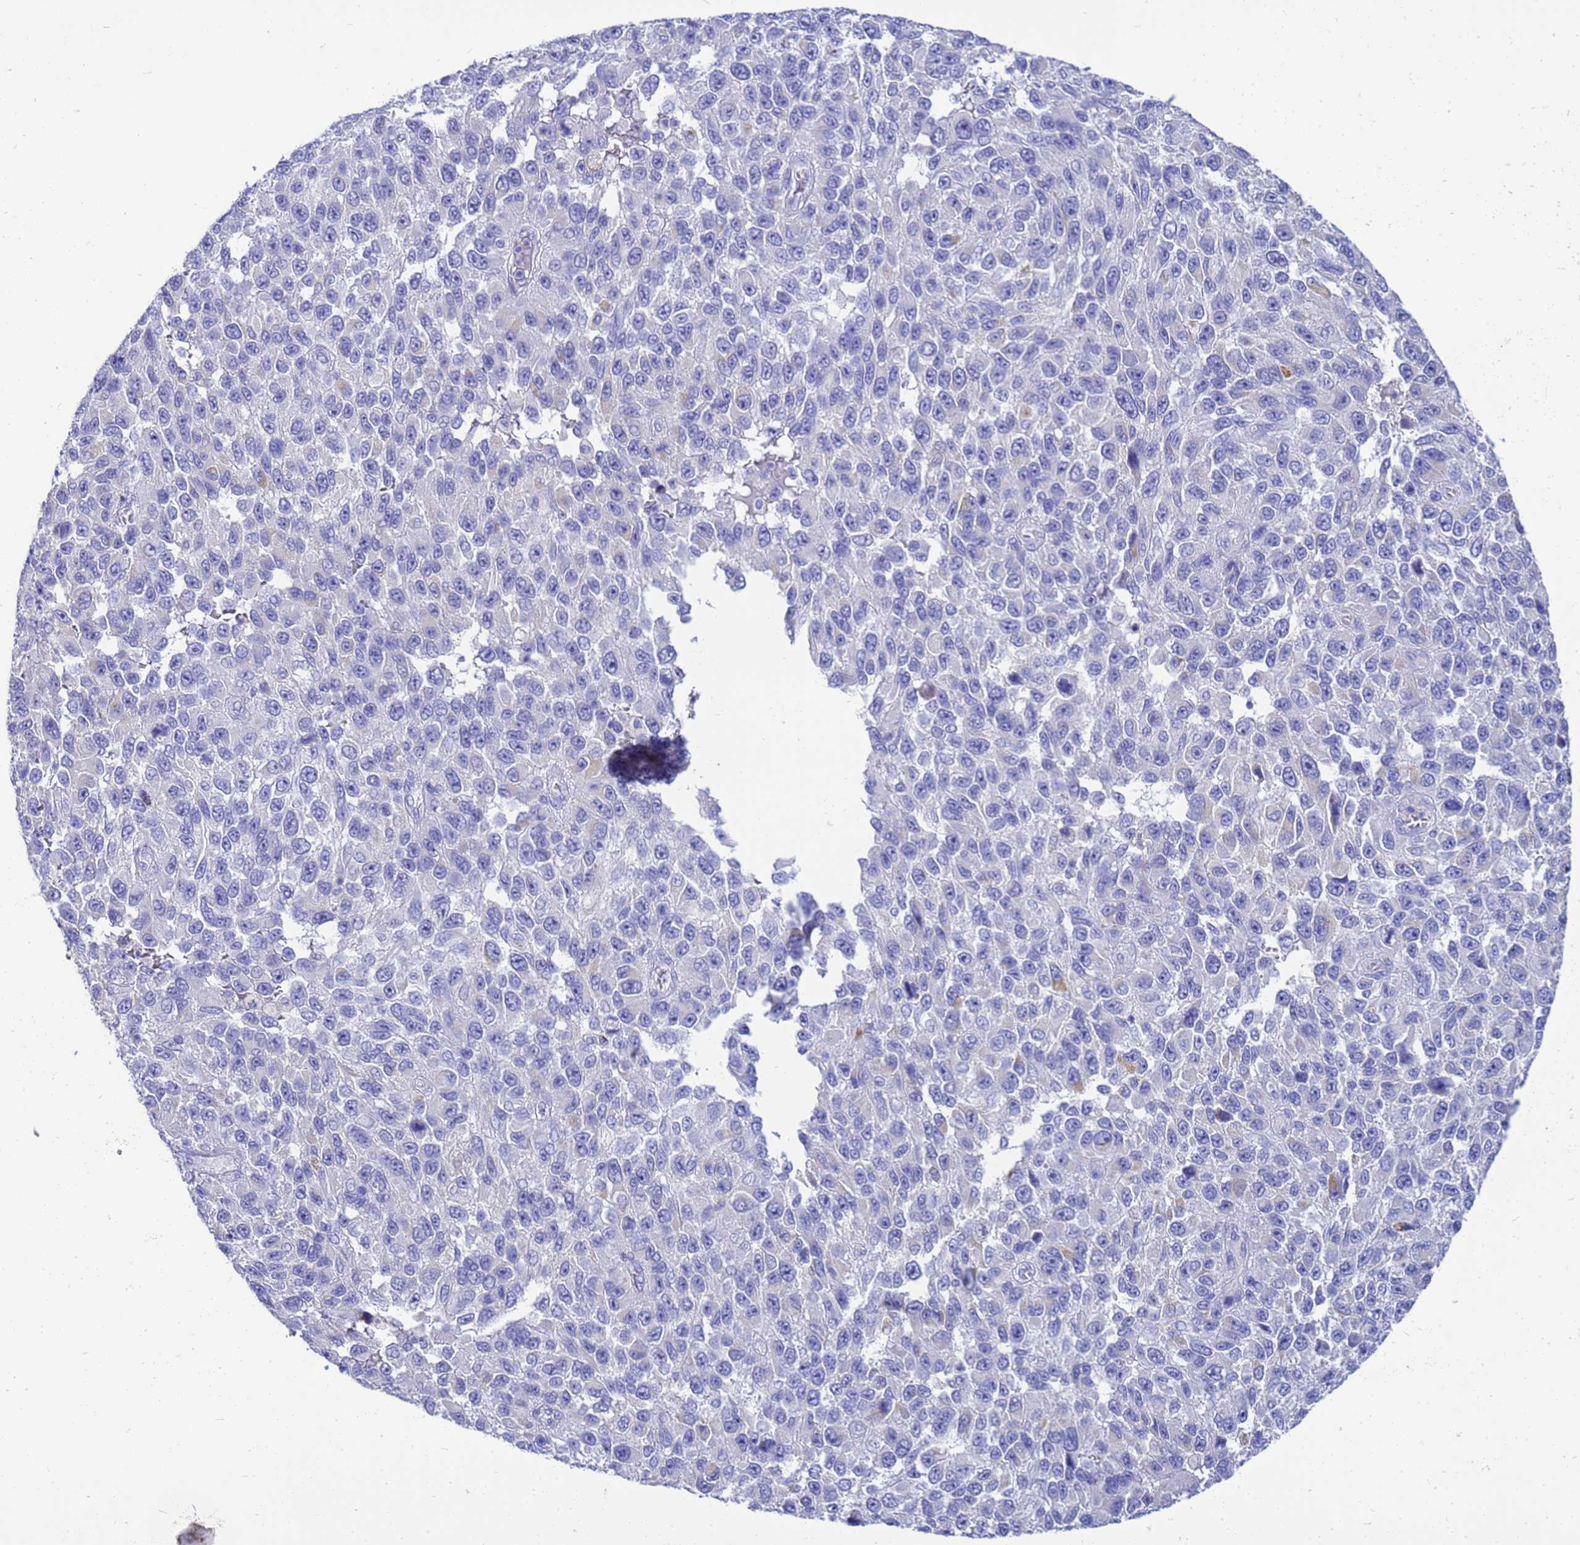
{"staining": {"intensity": "negative", "quantity": "none", "location": "none"}, "tissue": "melanoma", "cell_type": "Tumor cells", "image_type": "cancer", "snomed": [{"axis": "morphology", "description": "Normal tissue, NOS"}, {"axis": "morphology", "description": "Malignant melanoma, NOS"}, {"axis": "topography", "description": "Skin"}], "caption": "High magnification brightfield microscopy of malignant melanoma stained with DAB (3,3'-diaminobenzidine) (brown) and counterstained with hematoxylin (blue): tumor cells show no significant staining. (Brightfield microscopy of DAB (3,3'-diaminobenzidine) immunohistochemistry at high magnification).", "gene": "OR52E2", "patient": {"sex": "female", "age": 96}}